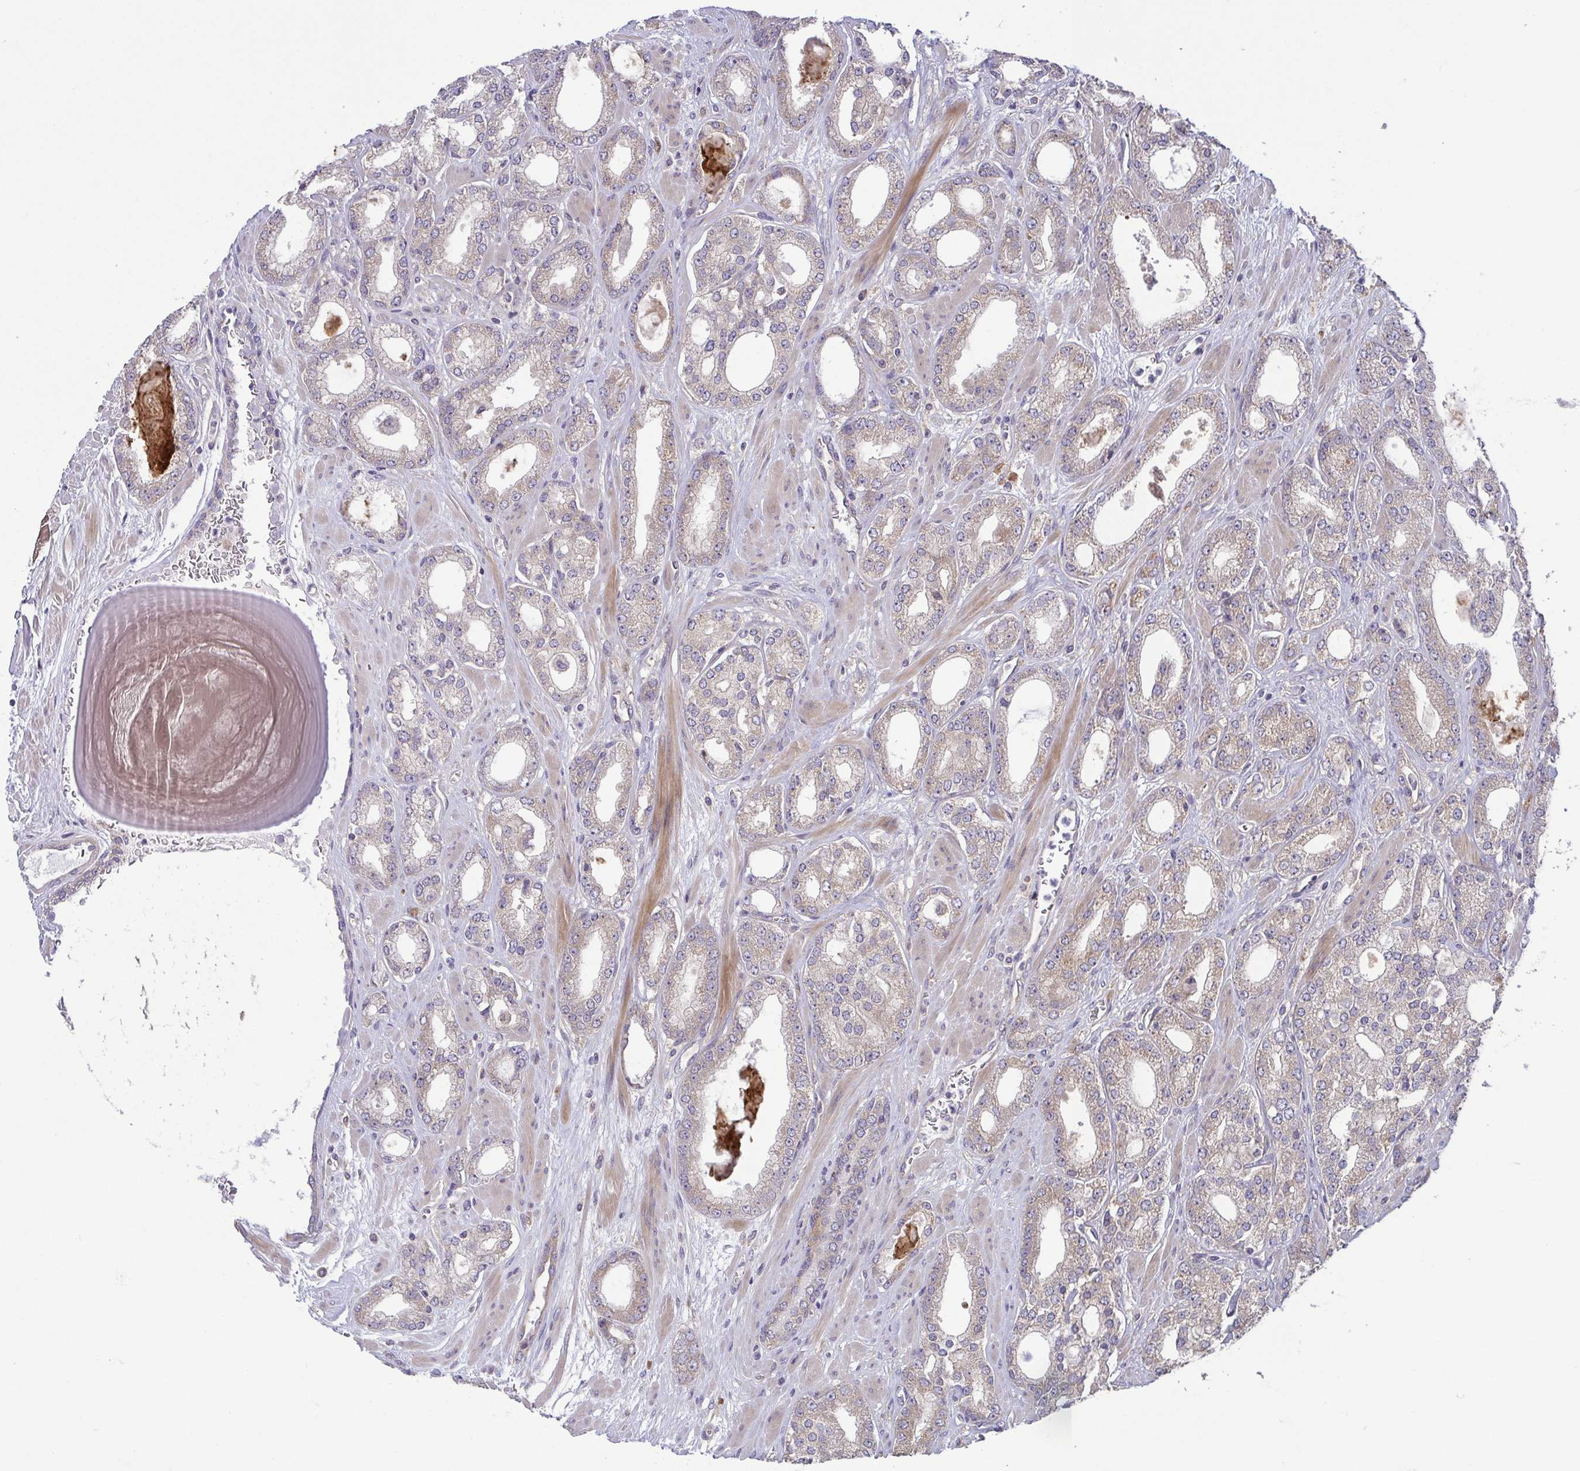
{"staining": {"intensity": "weak", "quantity": "25%-75%", "location": "cytoplasmic/membranous"}, "tissue": "prostate cancer", "cell_type": "Tumor cells", "image_type": "cancer", "snomed": [{"axis": "morphology", "description": "Adenocarcinoma, High grade"}, {"axis": "topography", "description": "Prostate"}], "caption": "This is an image of immunohistochemistry staining of adenocarcinoma (high-grade) (prostate), which shows weak positivity in the cytoplasmic/membranous of tumor cells.", "gene": "LMF2", "patient": {"sex": "male", "age": 64}}